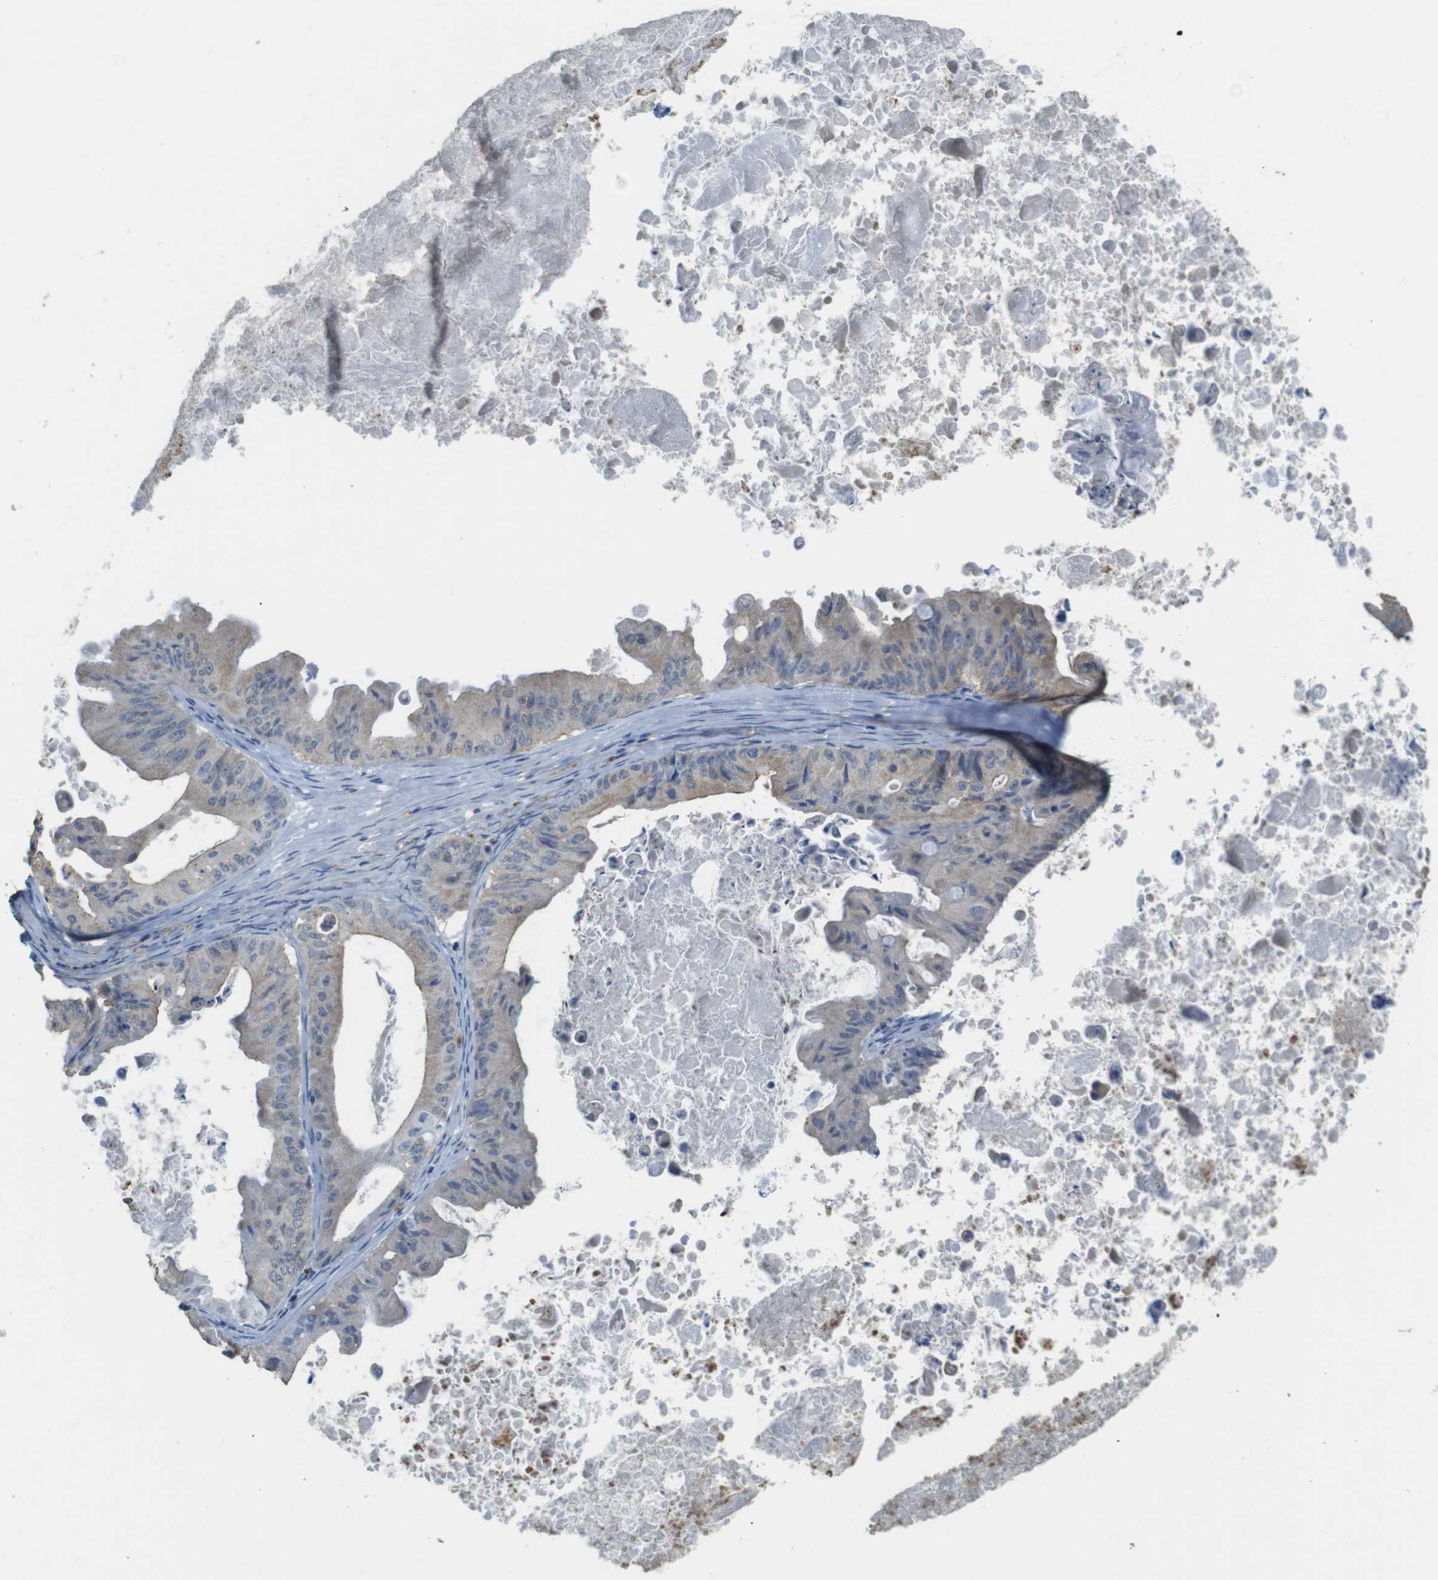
{"staining": {"intensity": "weak", "quantity": "<25%", "location": "cytoplasmic/membranous"}, "tissue": "ovarian cancer", "cell_type": "Tumor cells", "image_type": "cancer", "snomed": [{"axis": "morphology", "description": "Cystadenocarcinoma, mucinous, NOS"}, {"axis": "topography", "description": "Ovary"}], "caption": "Immunohistochemistry of human ovarian cancer (mucinous cystadenocarcinoma) reveals no expression in tumor cells. Nuclei are stained in blue.", "gene": "BRI3BP", "patient": {"sex": "female", "age": 37}}